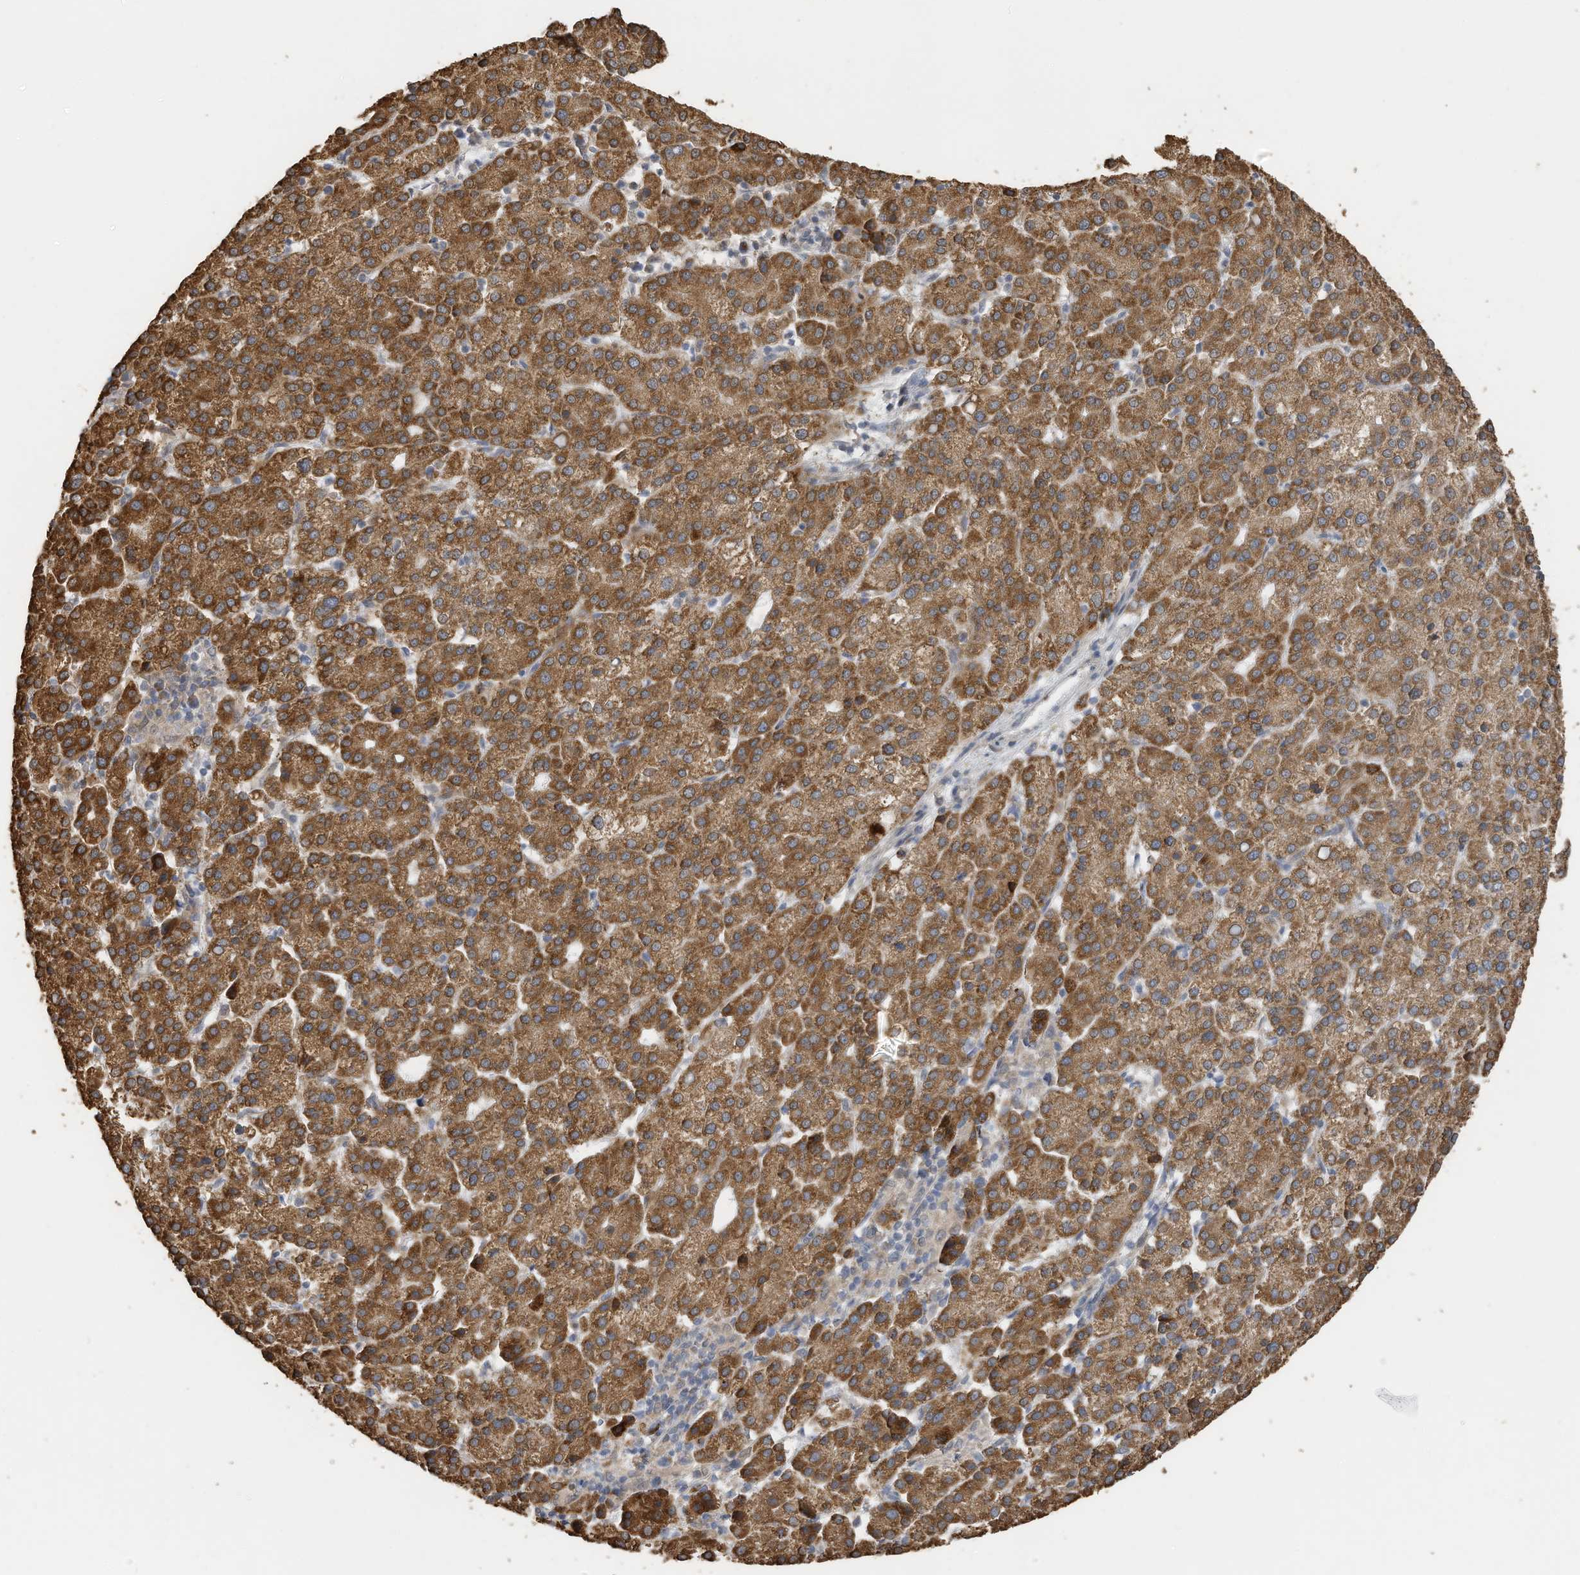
{"staining": {"intensity": "moderate", "quantity": ">75%", "location": "cytoplasmic/membranous"}, "tissue": "liver cancer", "cell_type": "Tumor cells", "image_type": "cancer", "snomed": [{"axis": "morphology", "description": "Carcinoma, Hepatocellular, NOS"}, {"axis": "topography", "description": "Liver"}], "caption": "IHC image of neoplastic tissue: liver hepatocellular carcinoma stained using immunohistochemistry reveals medium levels of moderate protein expression localized specifically in the cytoplasmic/membranous of tumor cells, appearing as a cytoplasmic/membranous brown color.", "gene": "ERLEC1", "patient": {"sex": "female", "age": 58}}